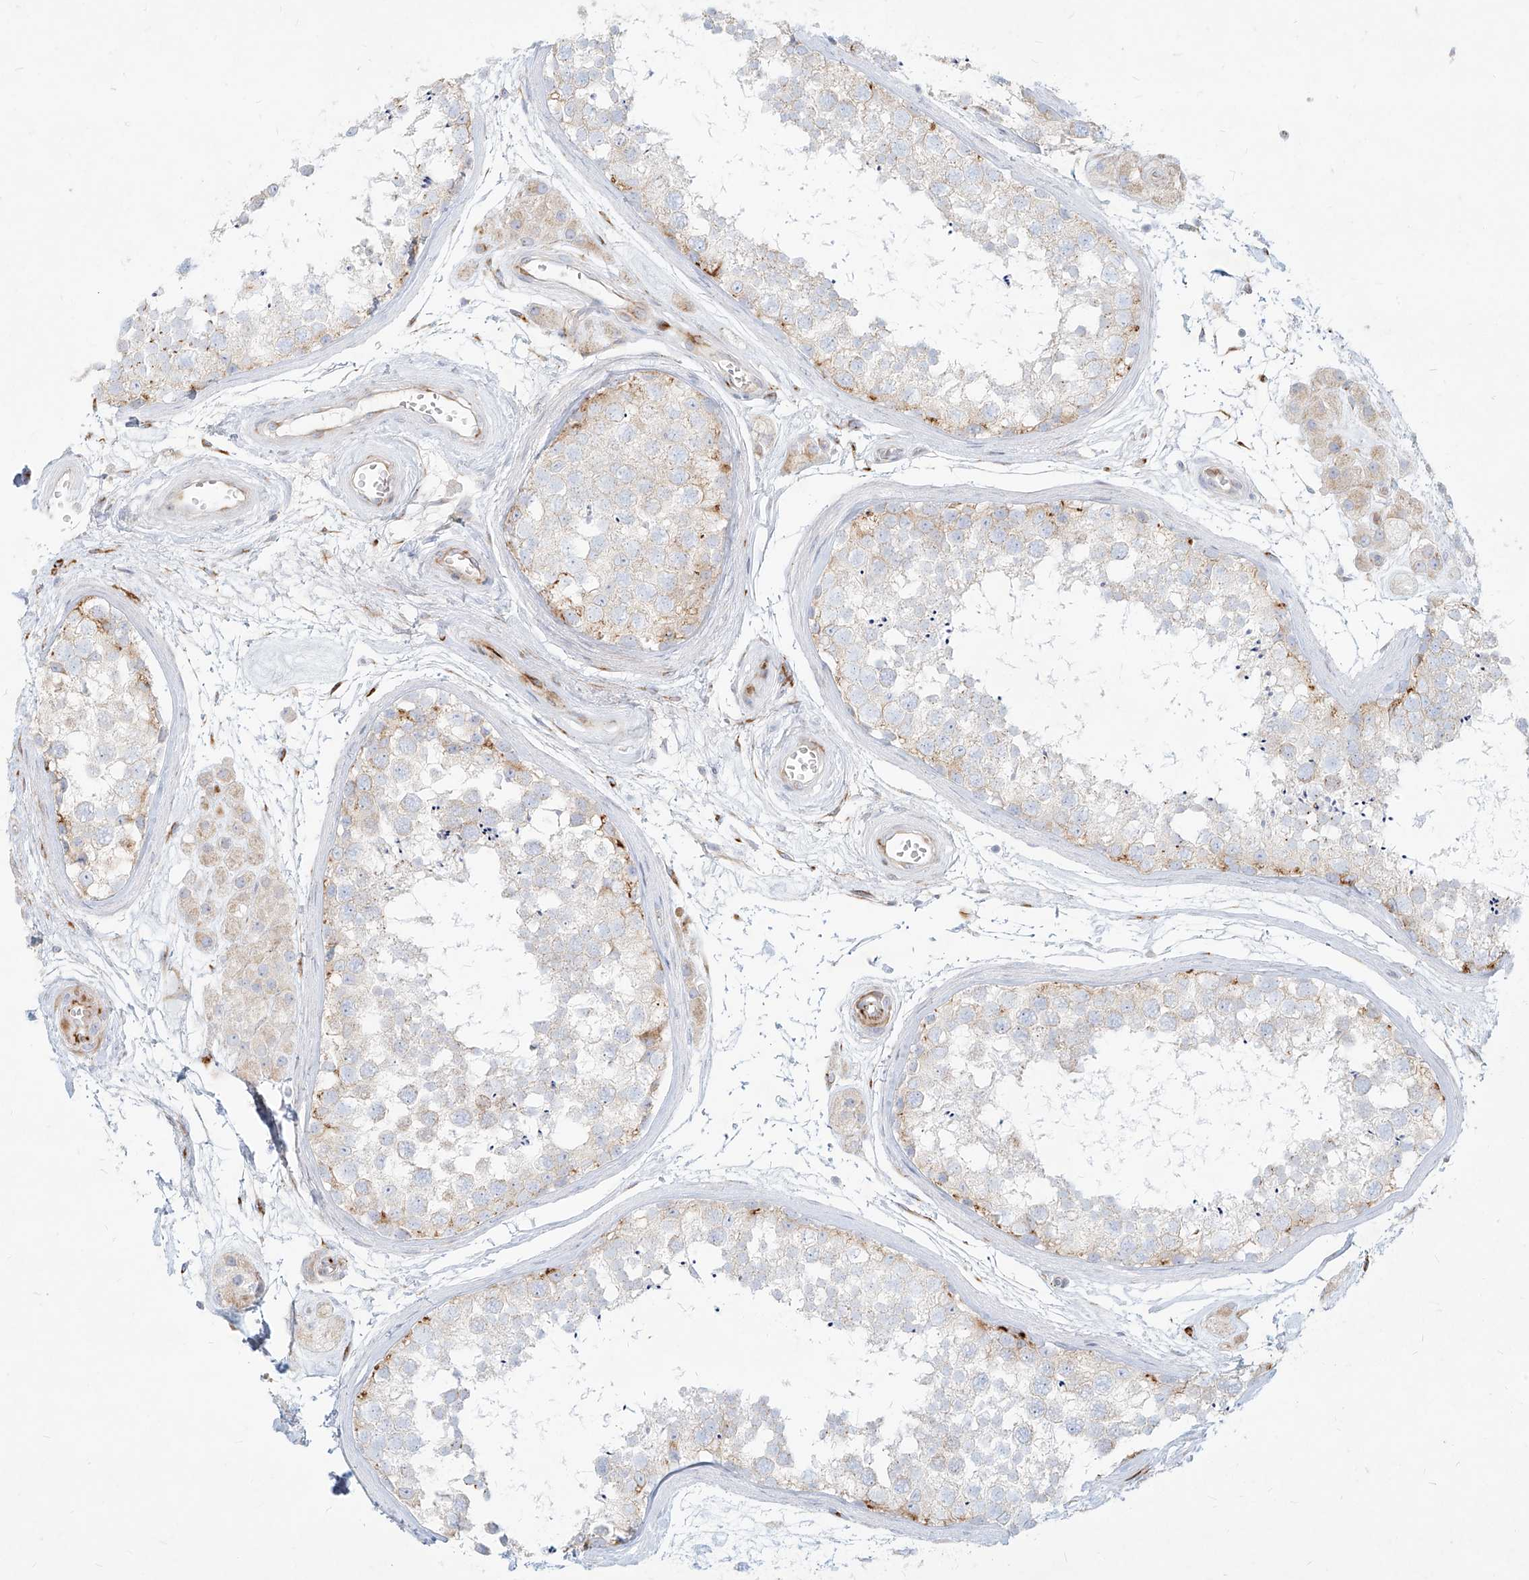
{"staining": {"intensity": "weak", "quantity": "<25%", "location": "cytoplasmic/membranous"}, "tissue": "testis", "cell_type": "Cells in seminiferous ducts", "image_type": "normal", "snomed": [{"axis": "morphology", "description": "Normal tissue, NOS"}, {"axis": "topography", "description": "Testis"}], "caption": "High magnification brightfield microscopy of unremarkable testis stained with DAB (3,3'-diaminobenzidine) (brown) and counterstained with hematoxylin (blue): cells in seminiferous ducts show no significant expression.", "gene": "MTX2", "patient": {"sex": "male", "age": 56}}